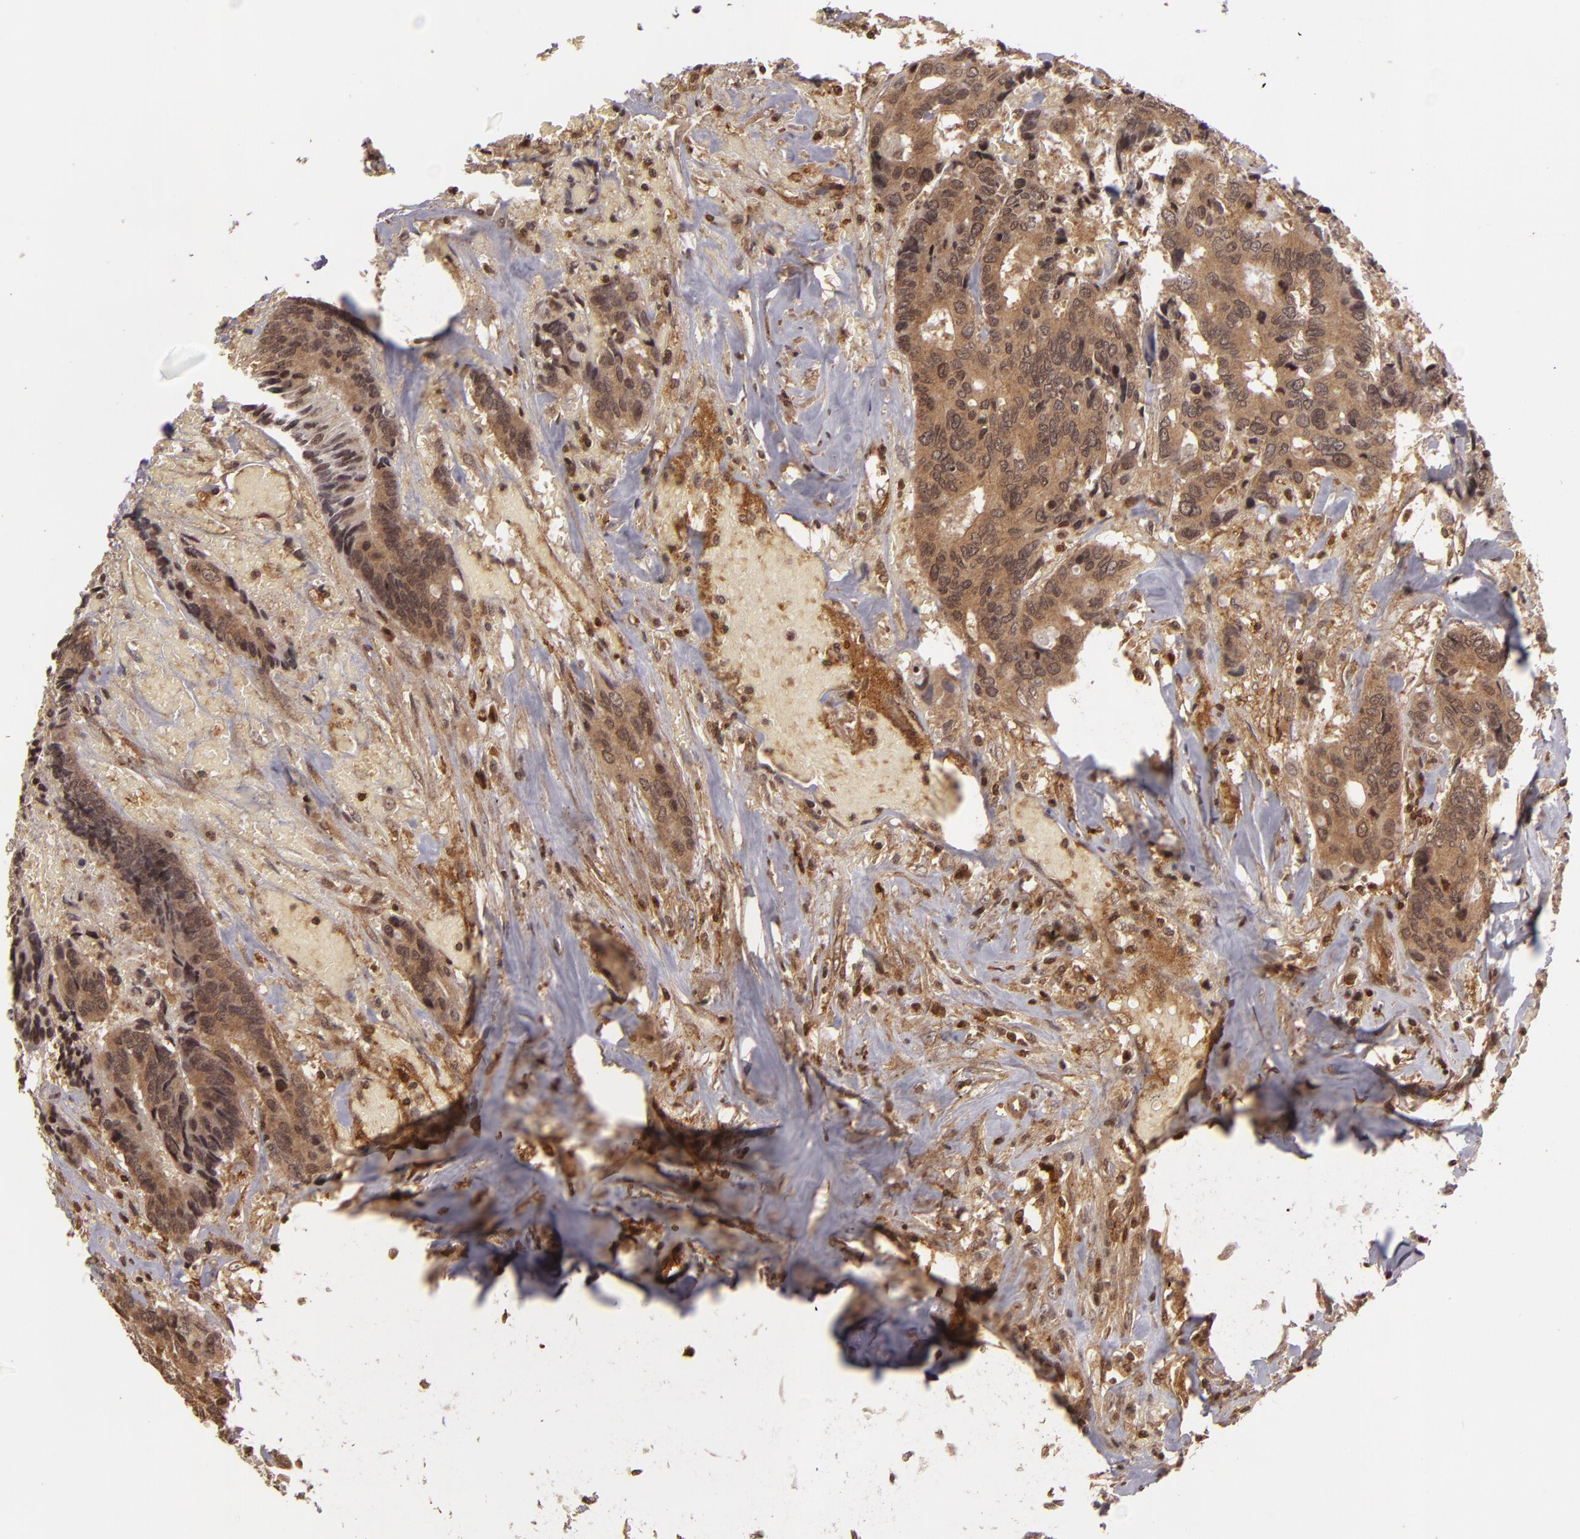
{"staining": {"intensity": "moderate", "quantity": ">75%", "location": "cytoplasmic/membranous"}, "tissue": "colorectal cancer", "cell_type": "Tumor cells", "image_type": "cancer", "snomed": [{"axis": "morphology", "description": "Adenocarcinoma, NOS"}, {"axis": "topography", "description": "Rectum"}], "caption": "An image of adenocarcinoma (colorectal) stained for a protein exhibits moderate cytoplasmic/membranous brown staining in tumor cells.", "gene": "ZBTB33", "patient": {"sex": "male", "age": 55}}